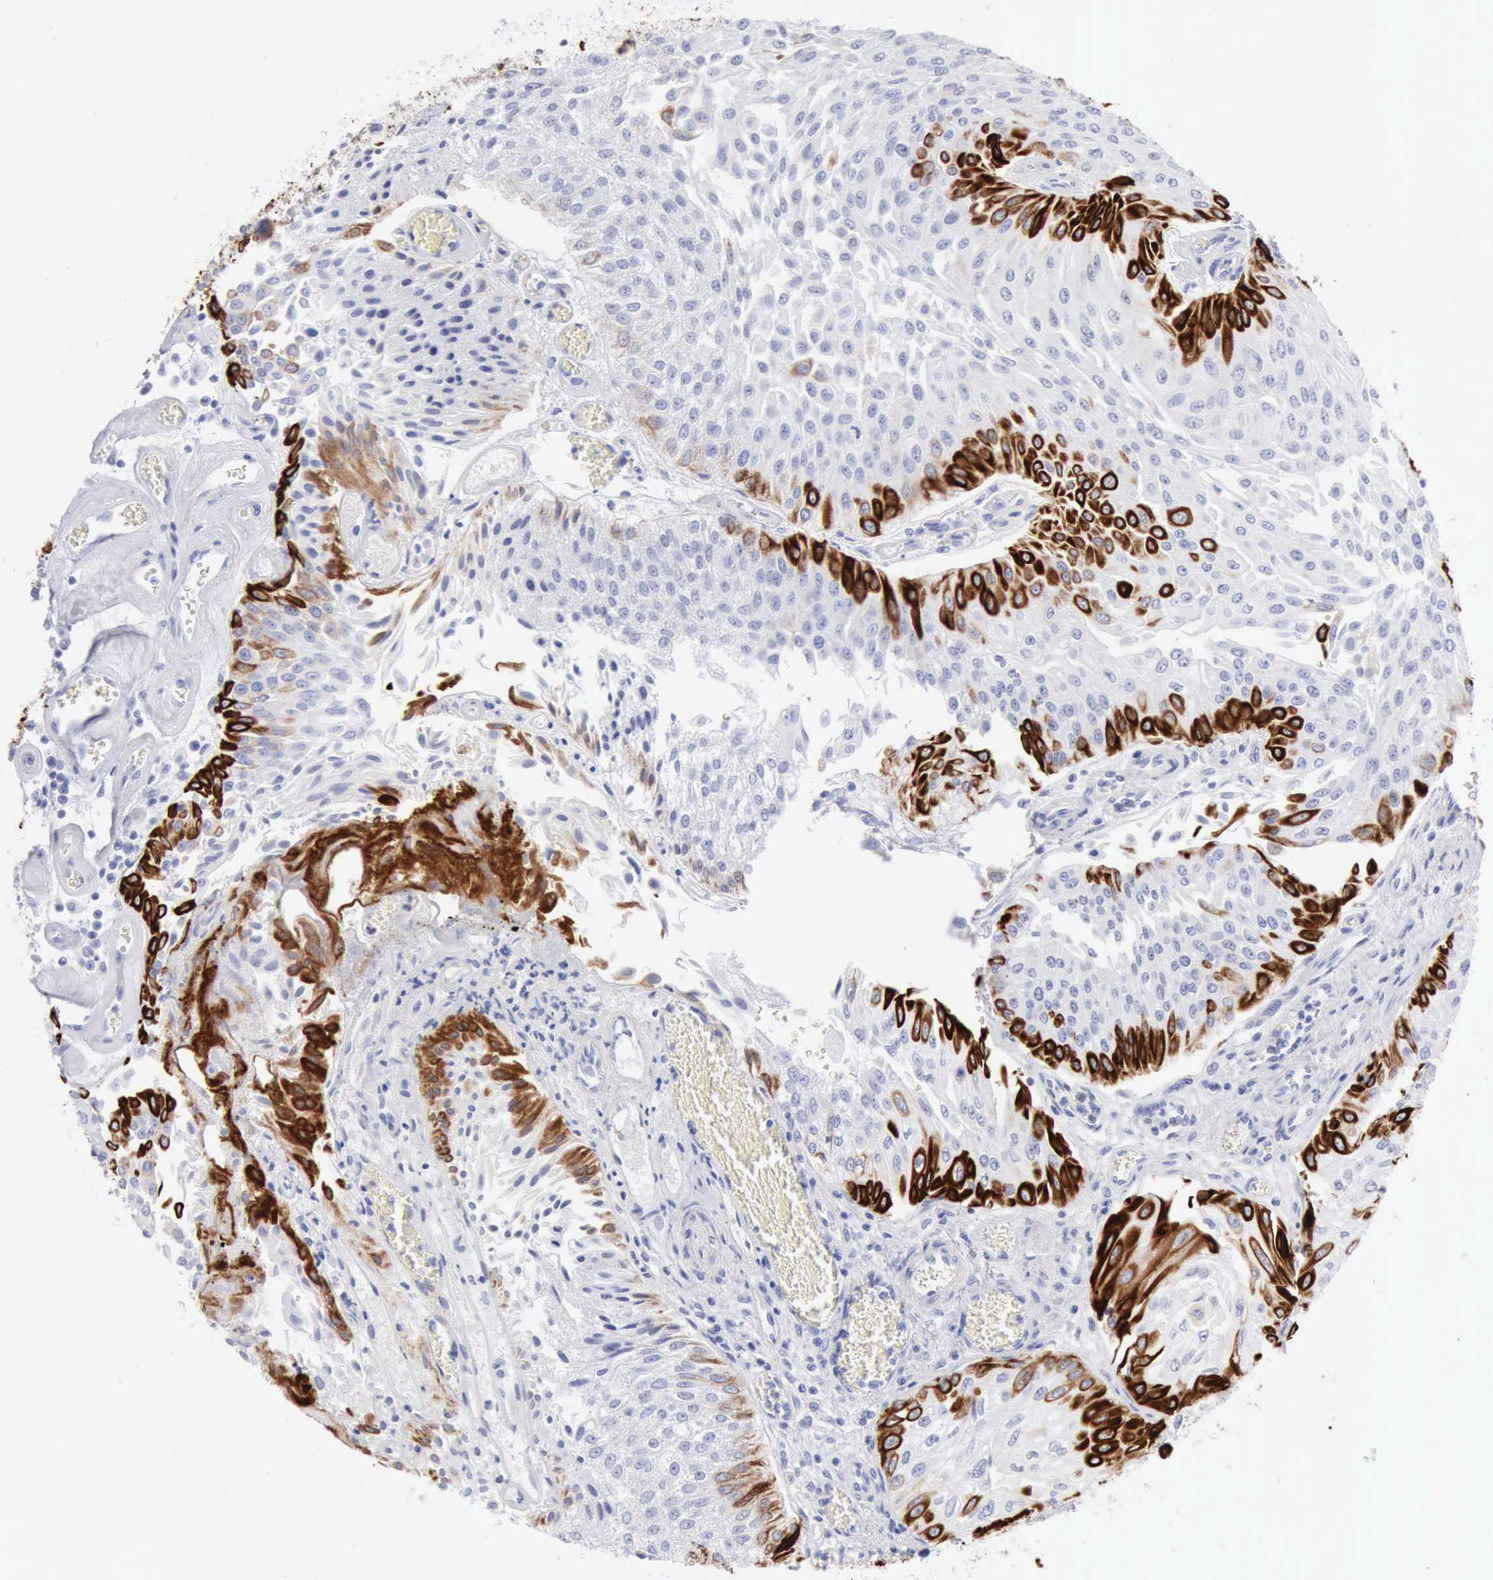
{"staining": {"intensity": "strong", "quantity": "25%-75%", "location": "cytoplasmic/membranous"}, "tissue": "urothelial cancer", "cell_type": "Tumor cells", "image_type": "cancer", "snomed": [{"axis": "morphology", "description": "Urothelial carcinoma, Low grade"}, {"axis": "topography", "description": "Urinary bladder"}], "caption": "The image displays a brown stain indicating the presence of a protein in the cytoplasmic/membranous of tumor cells in urothelial carcinoma (low-grade).", "gene": "KRT5", "patient": {"sex": "male", "age": 86}}